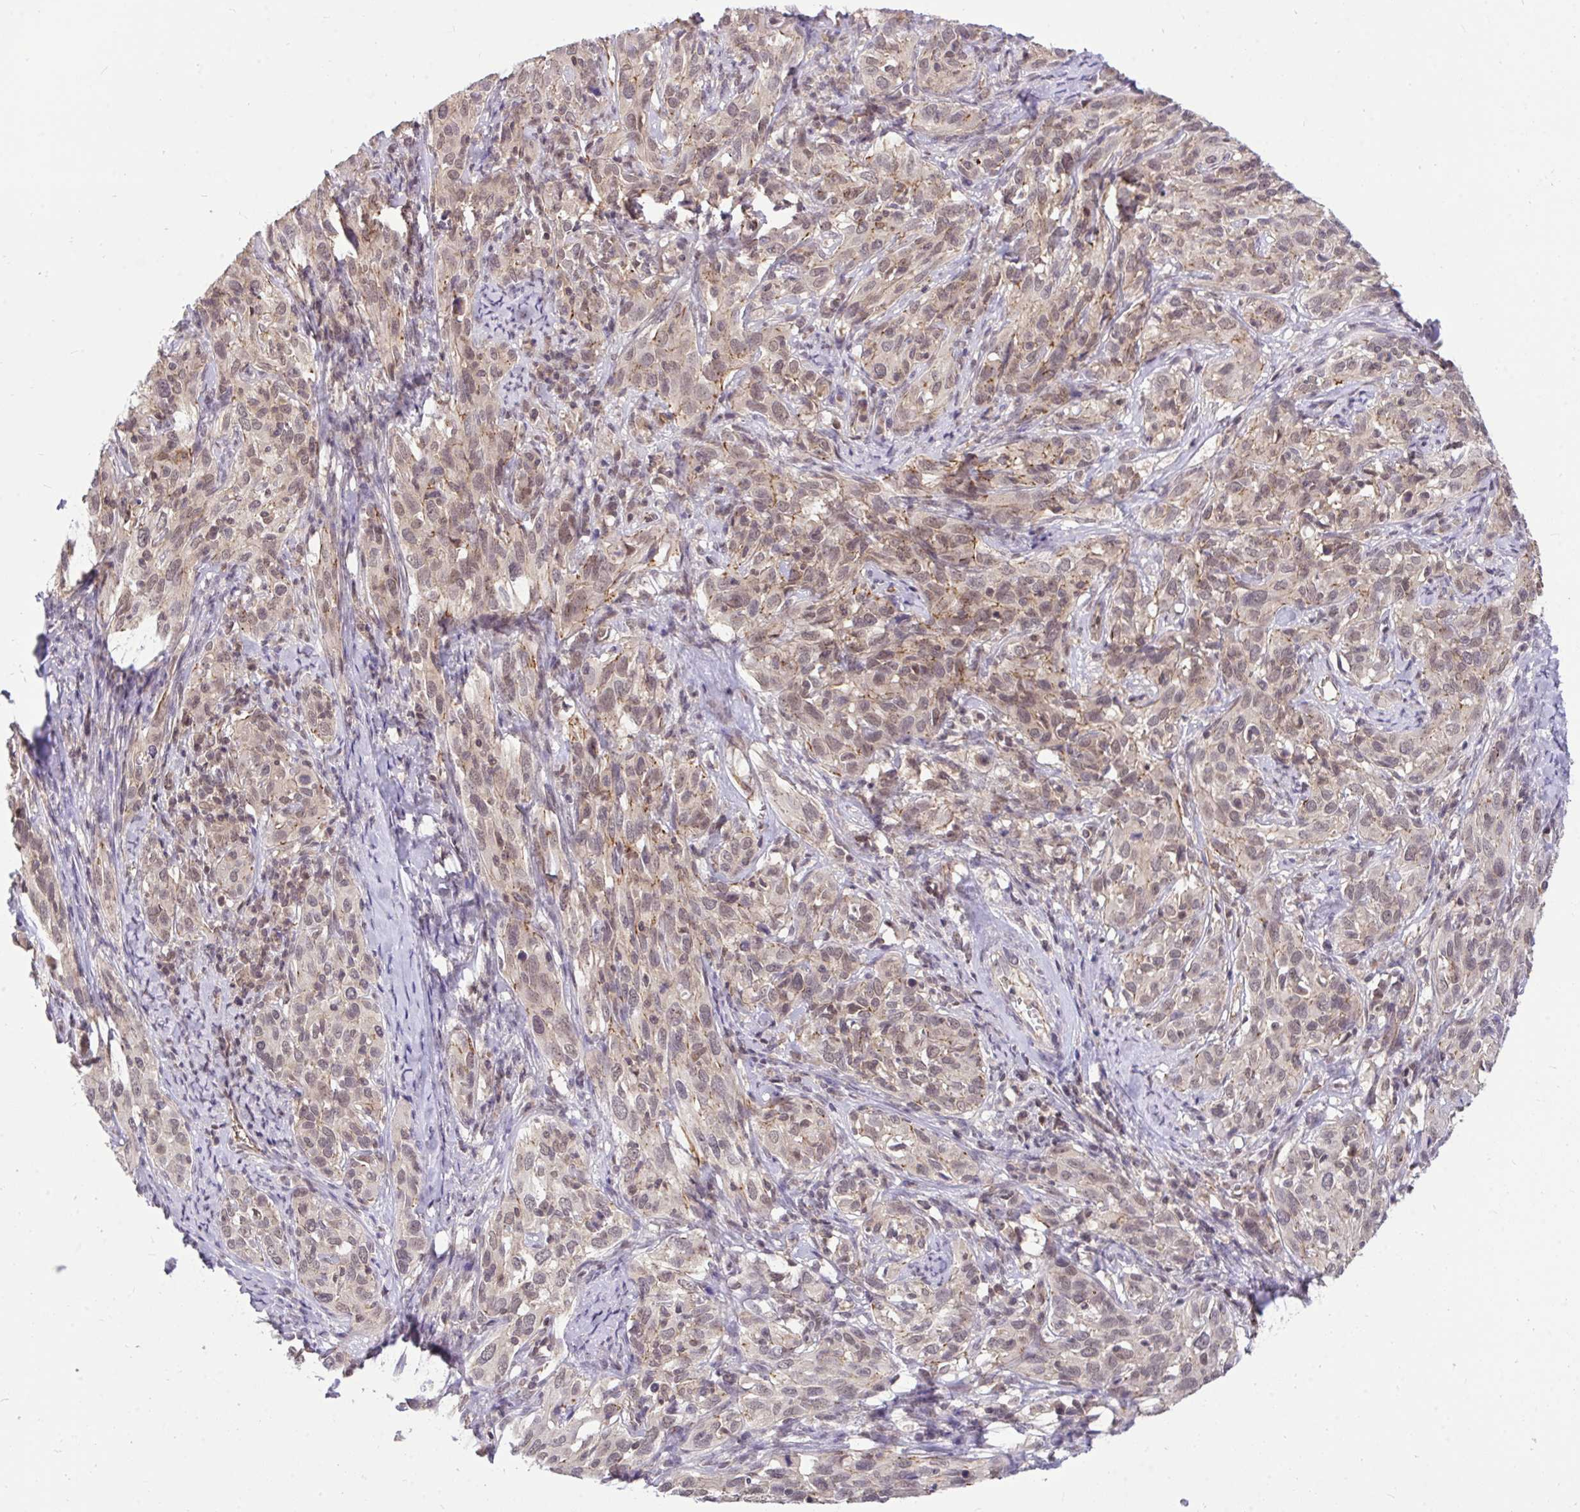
{"staining": {"intensity": "weak", "quantity": ">75%", "location": "cytoplasmic/membranous,nuclear"}, "tissue": "cervical cancer", "cell_type": "Tumor cells", "image_type": "cancer", "snomed": [{"axis": "morphology", "description": "Normal tissue, NOS"}, {"axis": "morphology", "description": "Squamous cell carcinoma, NOS"}, {"axis": "topography", "description": "Cervix"}], "caption": "Cervical squamous cell carcinoma stained for a protein (brown) exhibits weak cytoplasmic/membranous and nuclear positive positivity in approximately >75% of tumor cells.", "gene": "PPP1CA", "patient": {"sex": "female", "age": 51}}